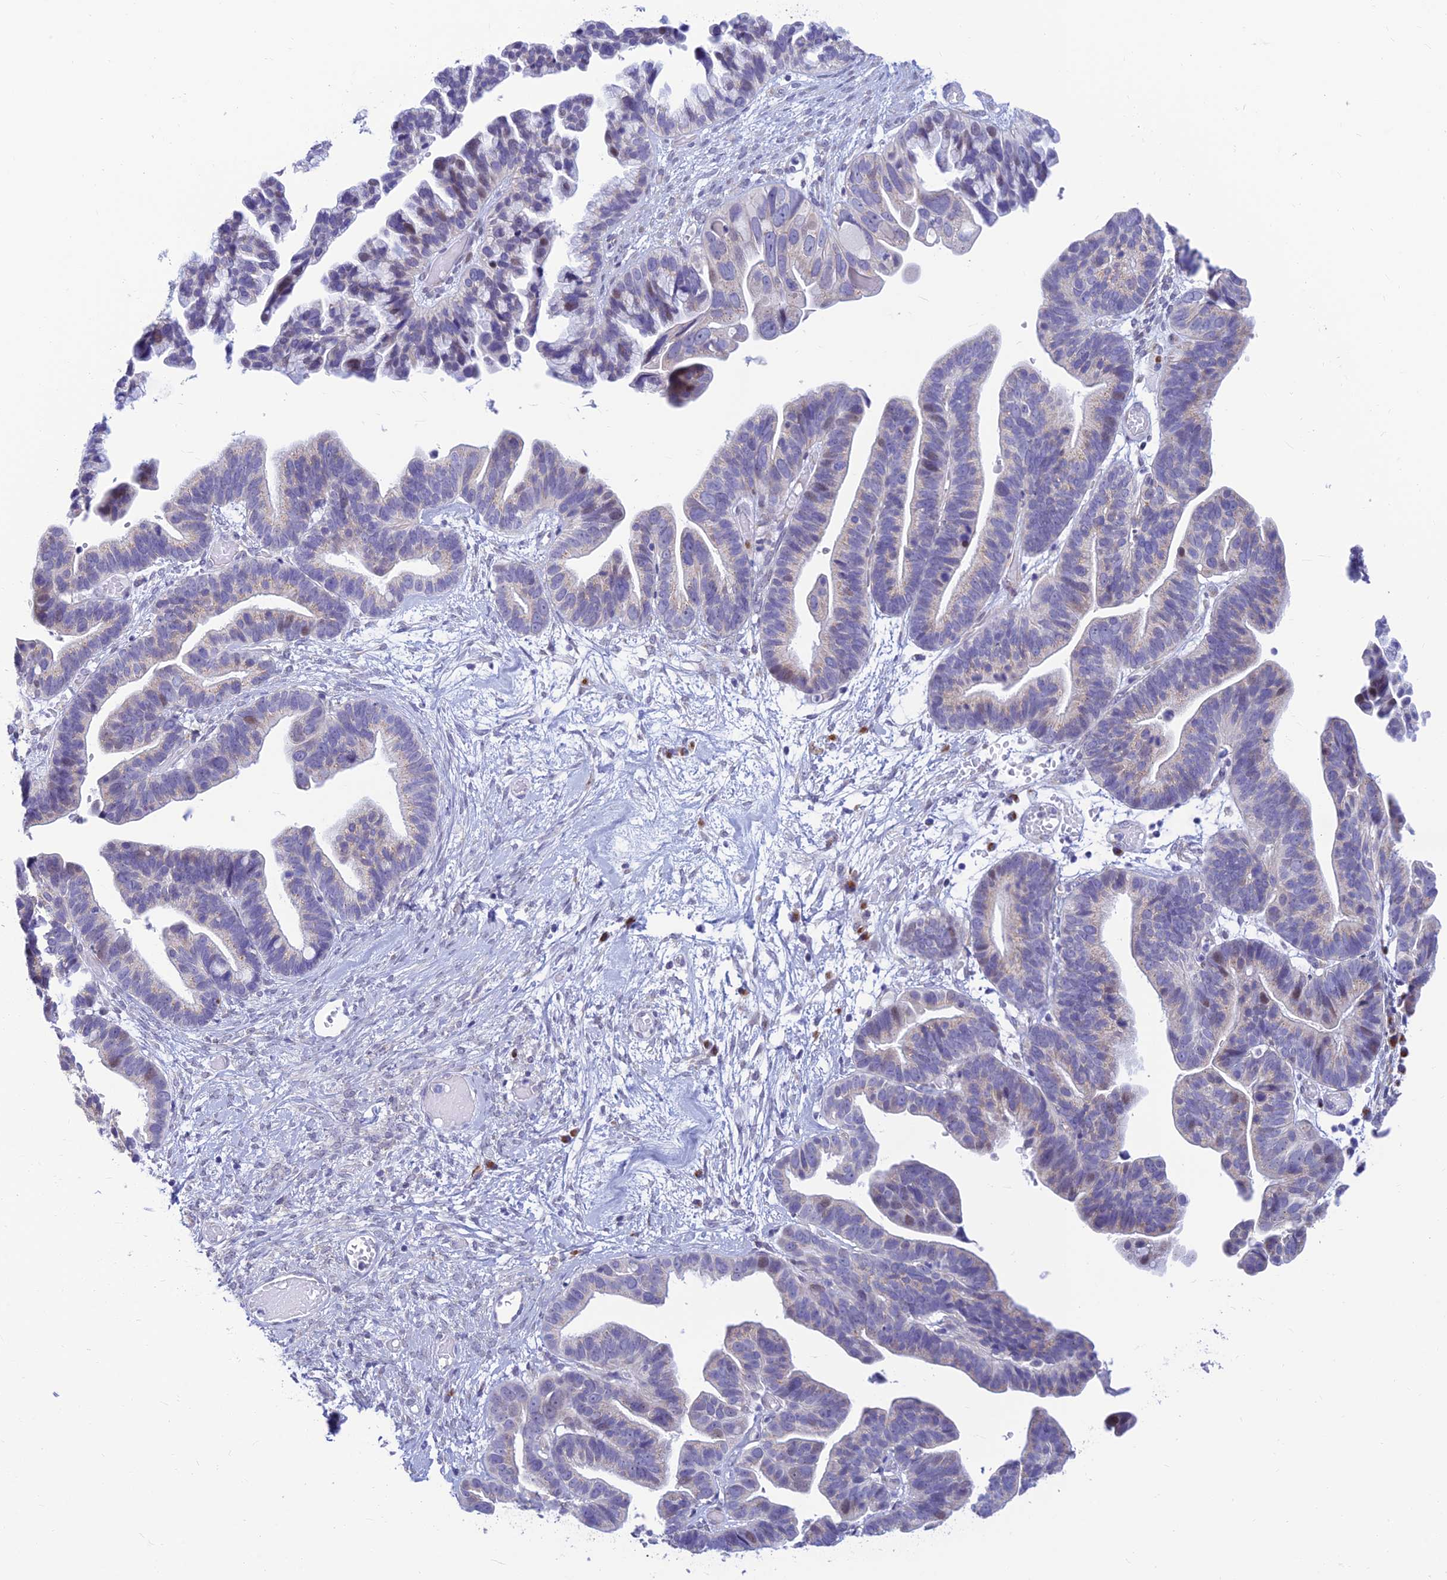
{"staining": {"intensity": "weak", "quantity": "<25%", "location": "nuclear"}, "tissue": "ovarian cancer", "cell_type": "Tumor cells", "image_type": "cancer", "snomed": [{"axis": "morphology", "description": "Cystadenocarcinoma, serous, NOS"}, {"axis": "topography", "description": "Ovary"}], "caption": "Immunohistochemical staining of human ovarian serous cystadenocarcinoma reveals no significant positivity in tumor cells.", "gene": "INKA1", "patient": {"sex": "female", "age": 56}}